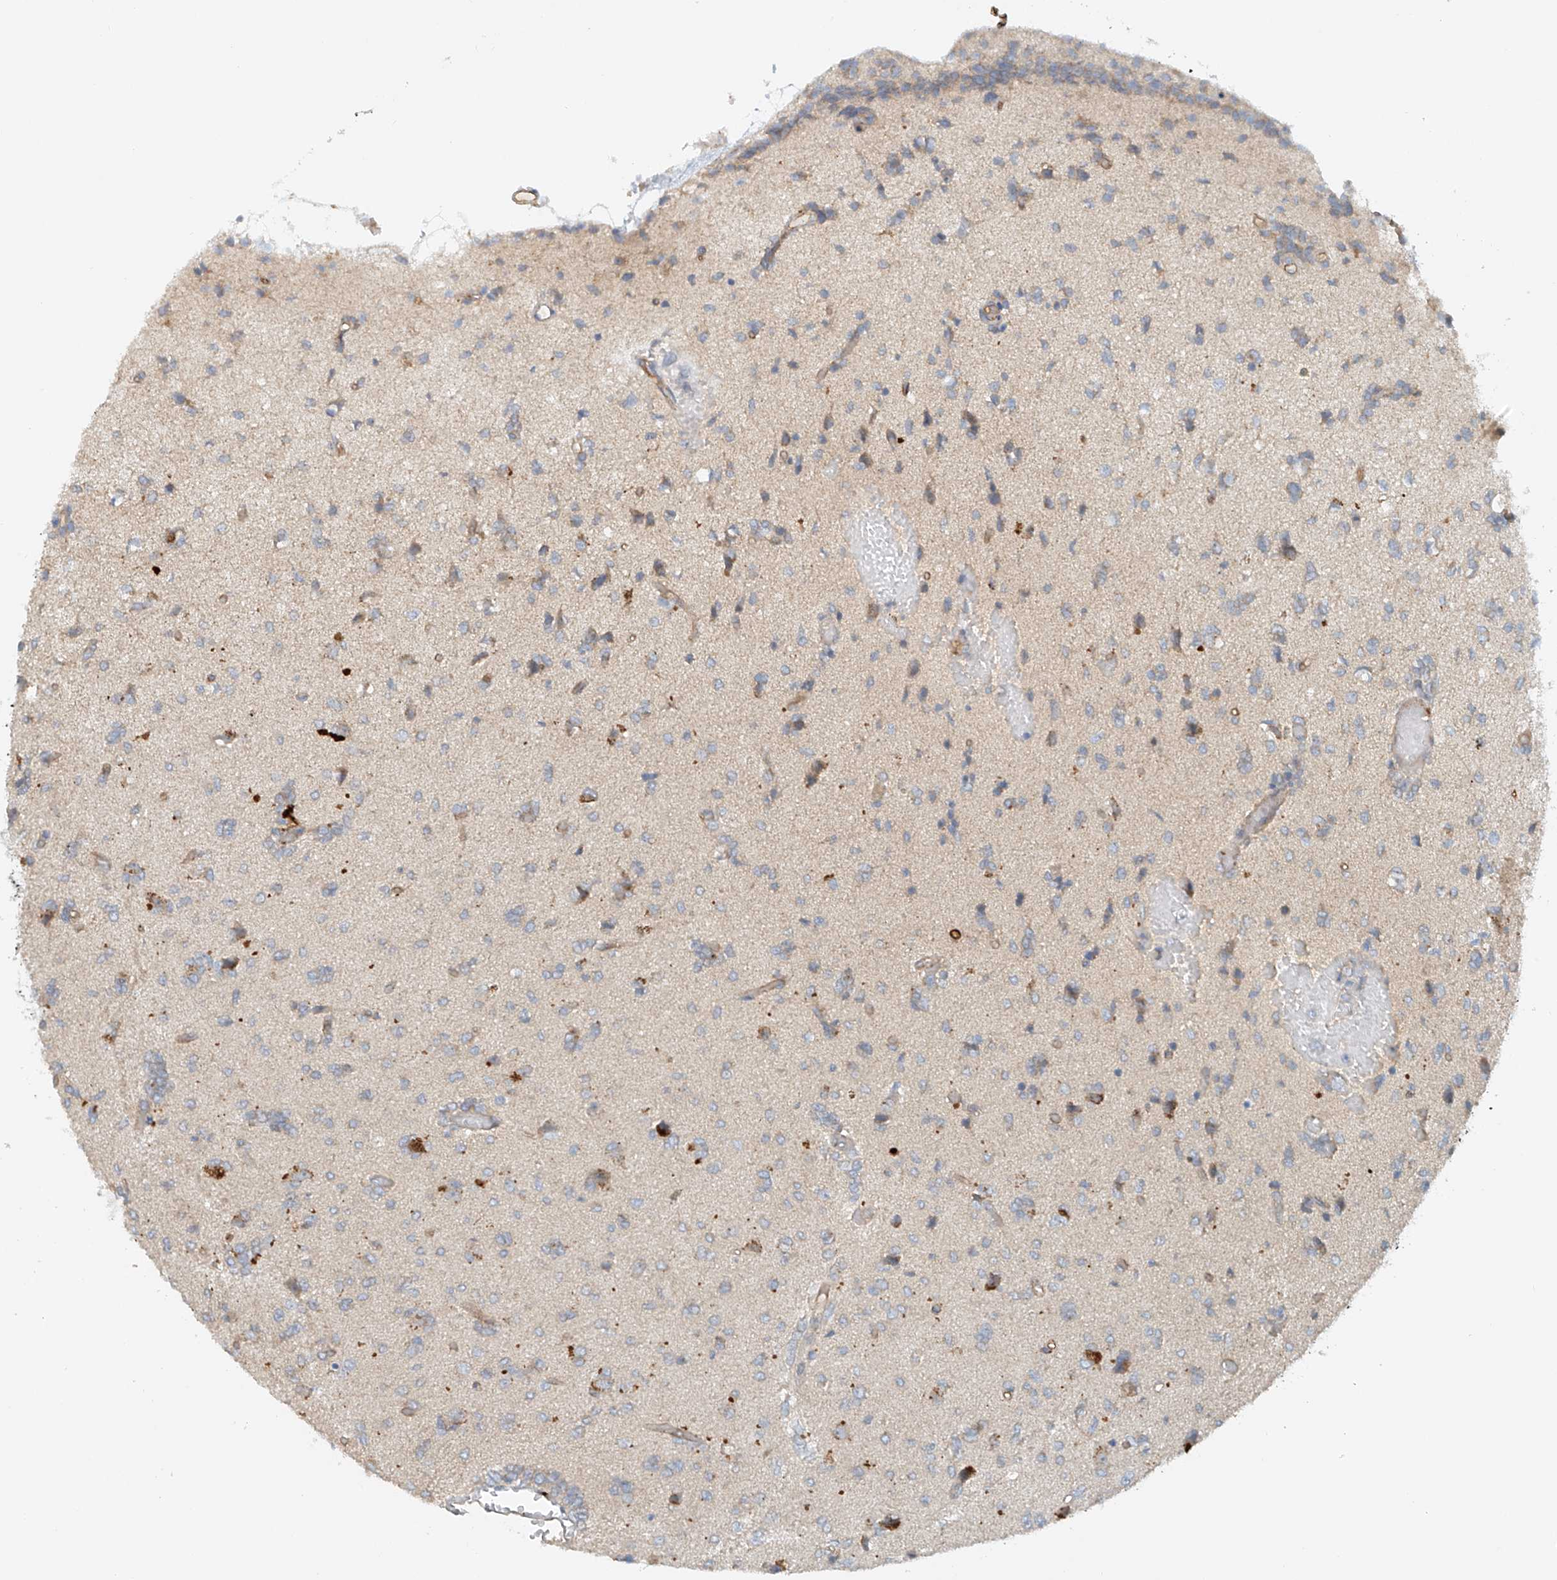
{"staining": {"intensity": "negative", "quantity": "none", "location": "none"}, "tissue": "glioma", "cell_type": "Tumor cells", "image_type": "cancer", "snomed": [{"axis": "morphology", "description": "Glioma, malignant, High grade"}, {"axis": "topography", "description": "Brain"}], "caption": "An IHC micrograph of glioma is shown. There is no staining in tumor cells of glioma.", "gene": "LYRM9", "patient": {"sex": "female", "age": 59}}